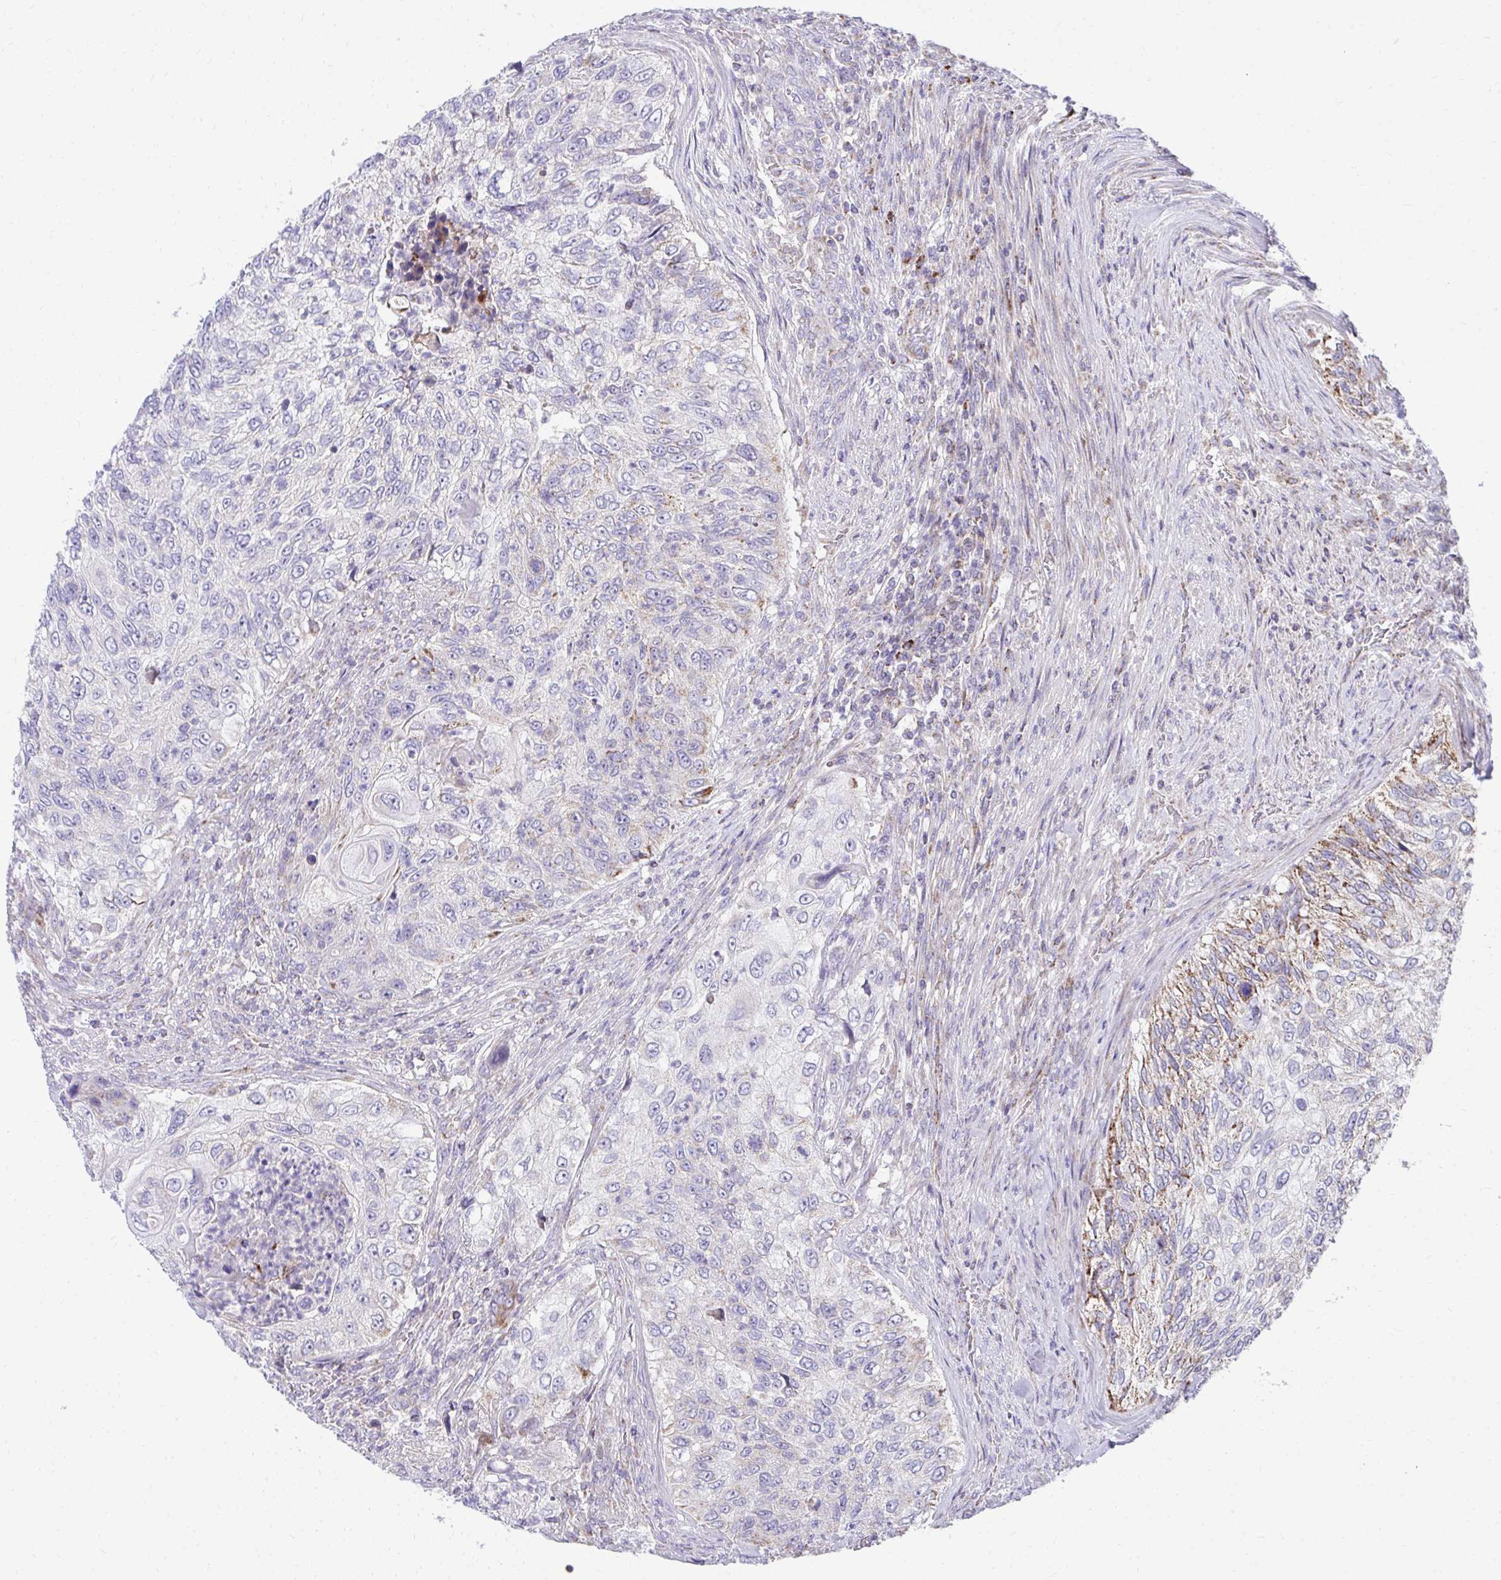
{"staining": {"intensity": "weak", "quantity": "<25%", "location": "cytoplasmic/membranous"}, "tissue": "urothelial cancer", "cell_type": "Tumor cells", "image_type": "cancer", "snomed": [{"axis": "morphology", "description": "Urothelial carcinoma, High grade"}, {"axis": "topography", "description": "Urinary bladder"}], "caption": "Tumor cells show no significant protein expression in urothelial cancer. Brightfield microscopy of immunohistochemistry (IHC) stained with DAB (3,3'-diaminobenzidine) (brown) and hematoxylin (blue), captured at high magnification.", "gene": "PRRG3", "patient": {"sex": "female", "age": 60}}